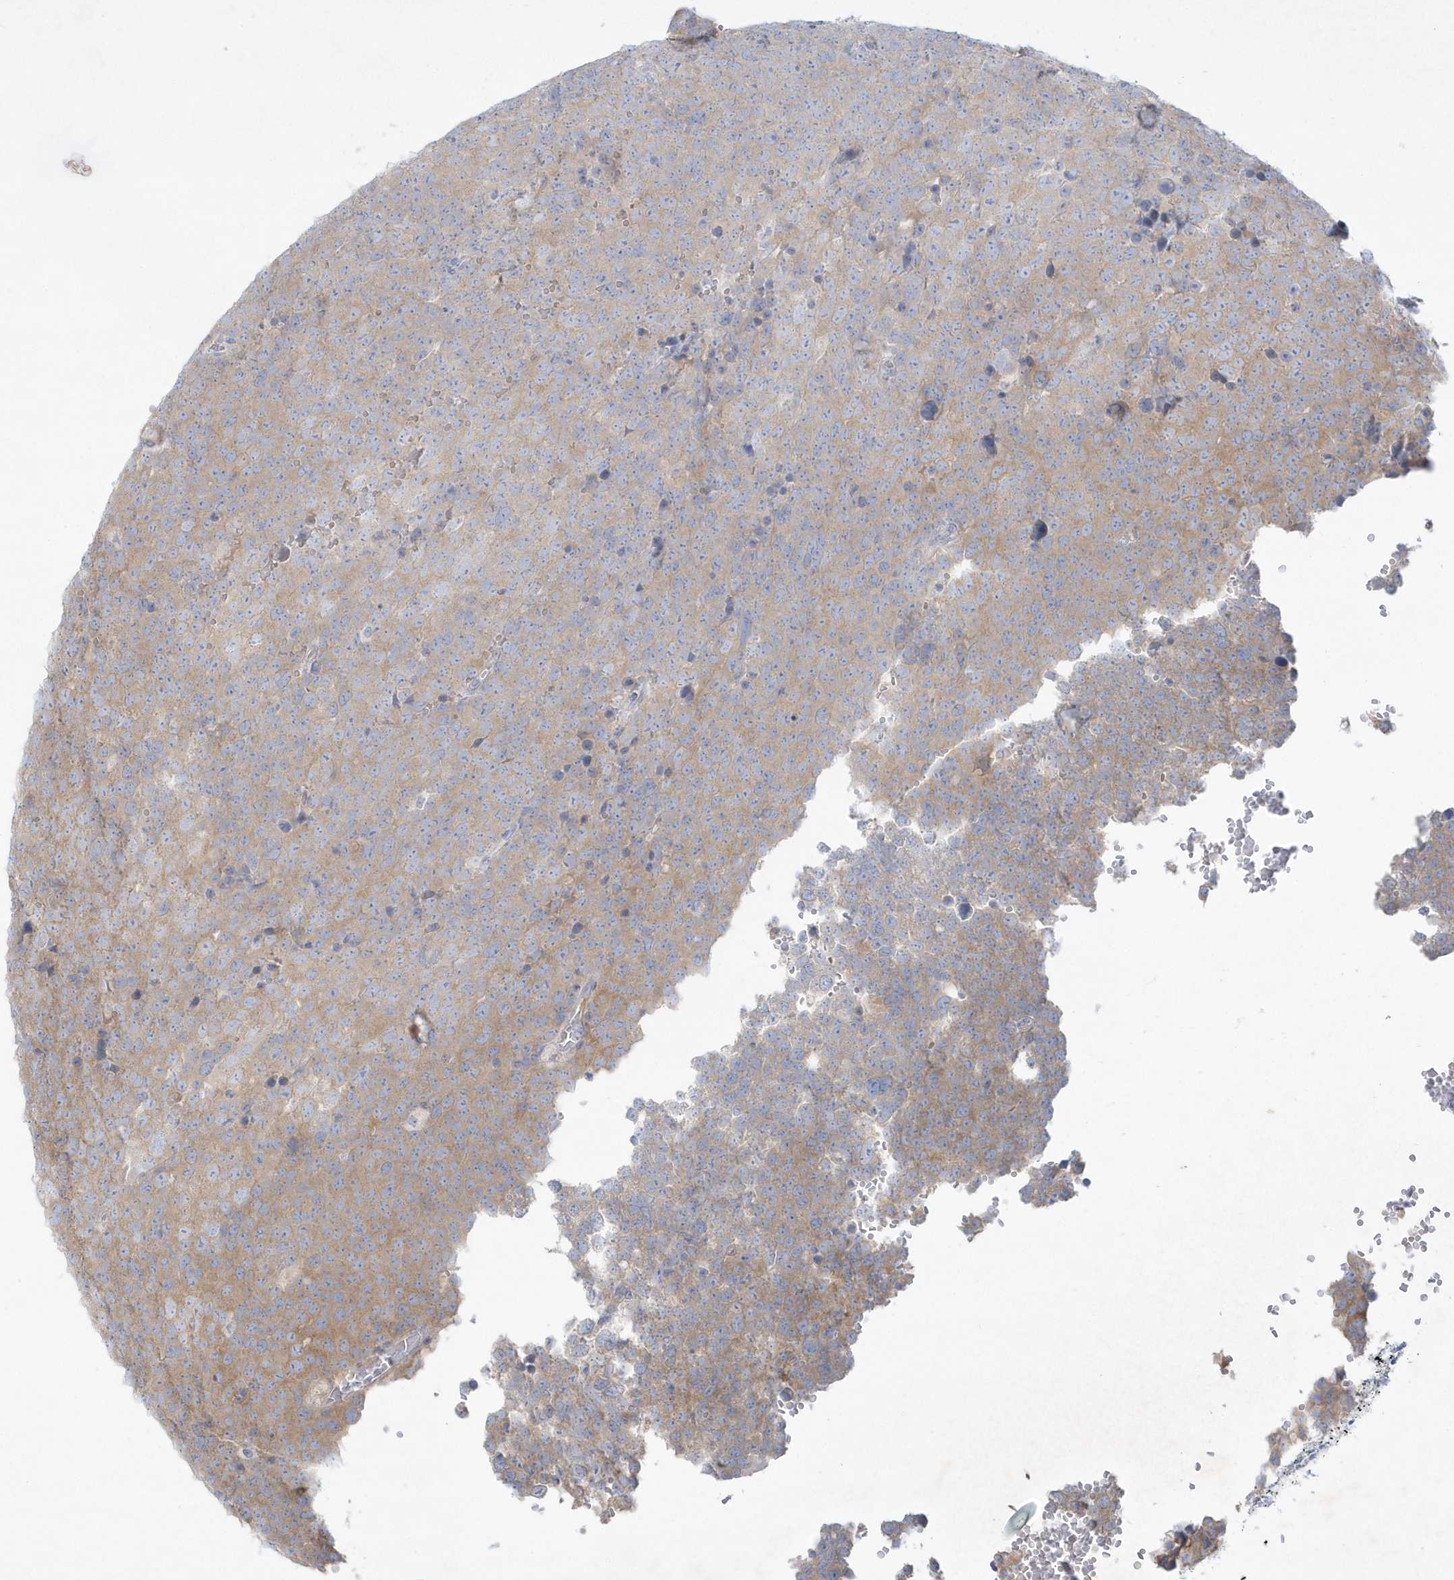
{"staining": {"intensity": "moderate", "quantity": ">75%", "location": "cytoplasmic/membranous"}, "tissue": "testis cancer", "cell_type": "Tumor cells", "image_type": "cancer", "snomed": [{"axis": "morphology", "description": "Seminoma, NOS"}, {"axis": "topography", "description": "Testis"}], "caption": "Immunohistochemistry of testis seminoma shows medium levels of moderate cytoplasmic/membranous positivity in approximately >75% of tumor cells. (brown staining indicates protein expression, while blue staining denotes nuclei).", "gene": "LARS1", "patient": {"sex": "male", "age": 71}}